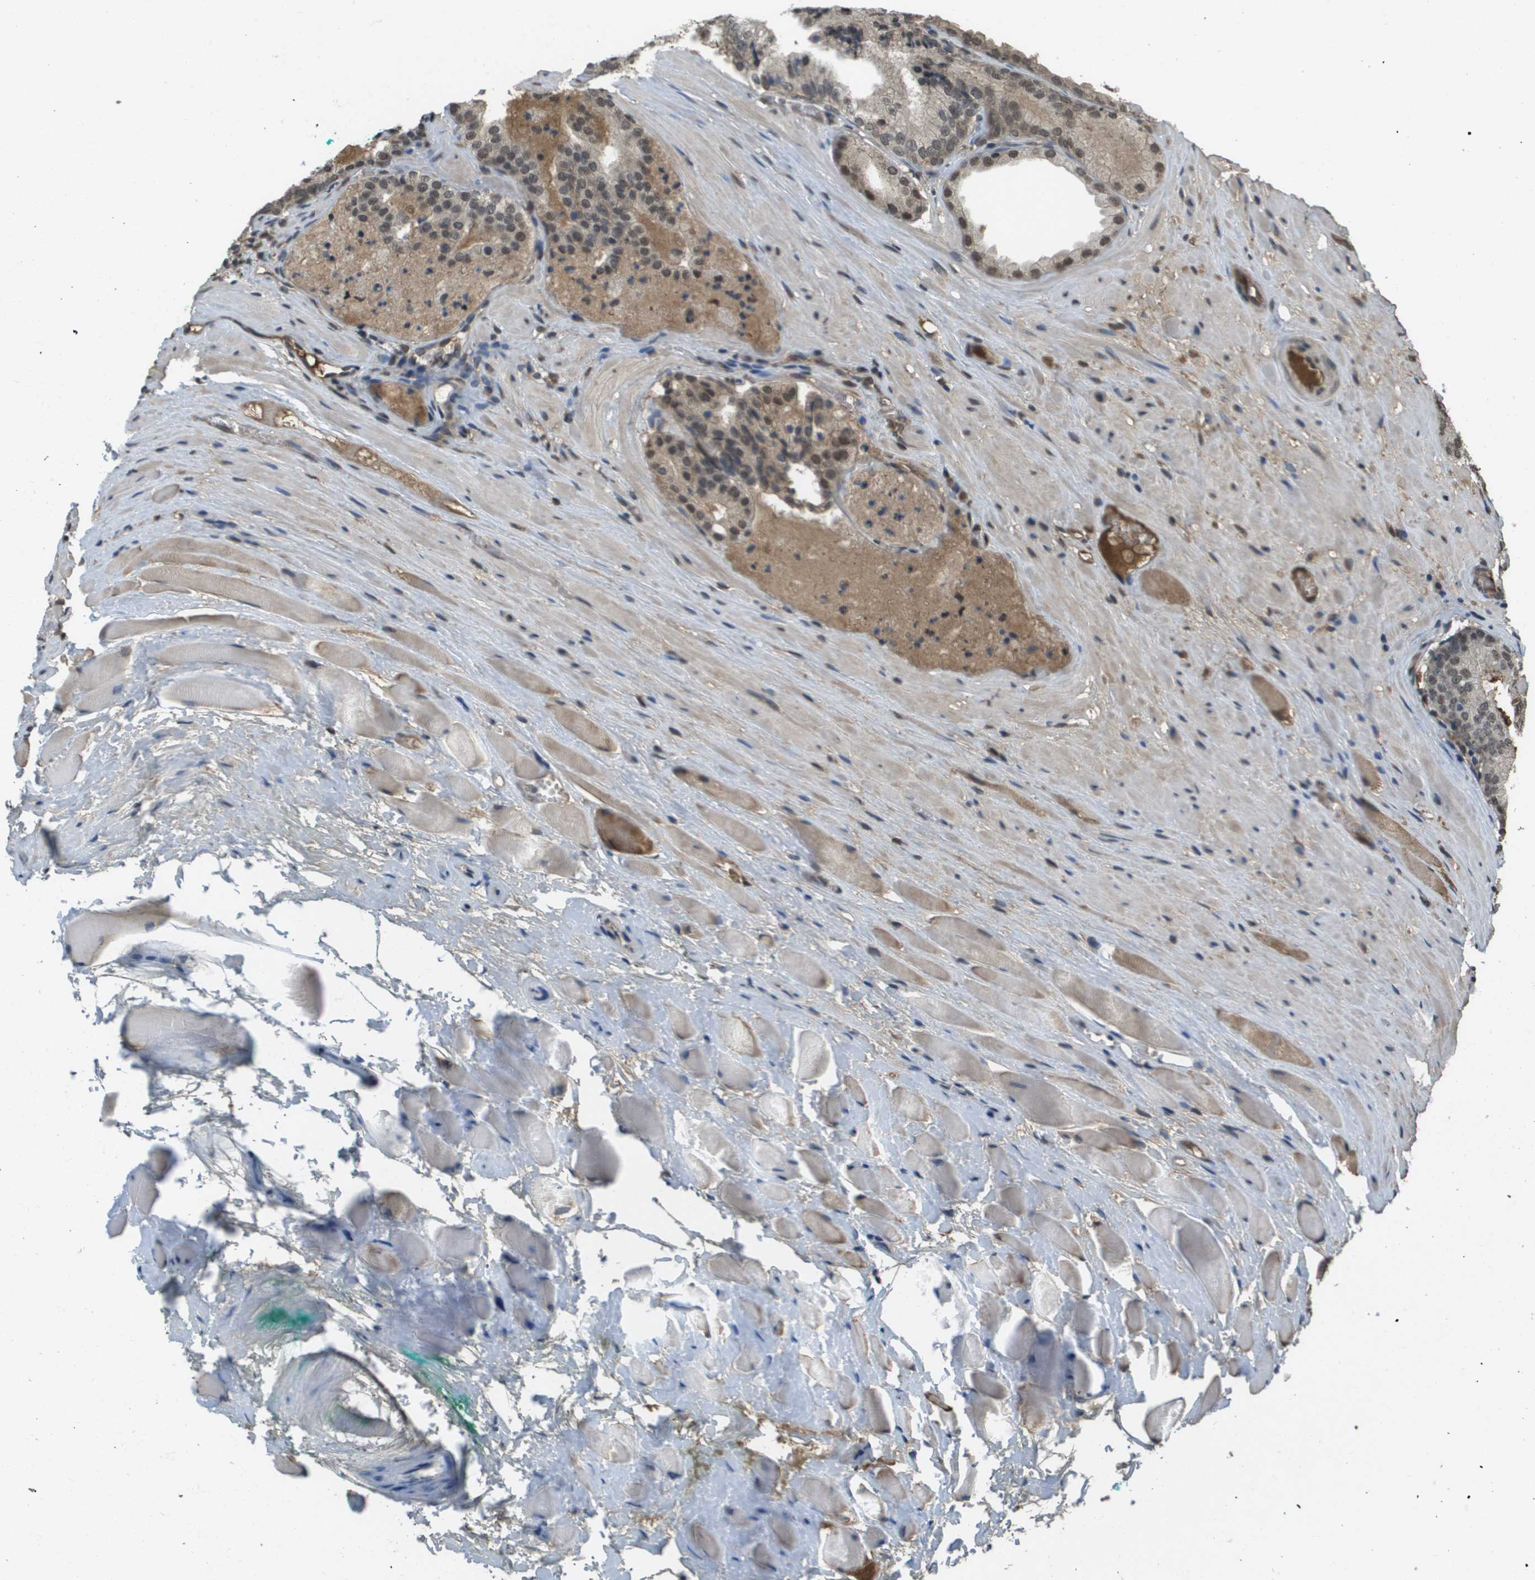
{"staining": {"intensity": "moderate", "quantity": "<25%", "location": "cytoplasmic/membranous,nuclear"}, "tissue": "prostate cancer", "cell_type": "Tumor cells", "image_type": "cancer", "snomed": [{"axis": "morphology", "description": "Adenocarcinoma, High grade"}, {"axis": "topography", "description": "Prostate"}], "caption": "Immunohistochemistry (IHC) (DAB) staining of high-grade adenocarcinoma (prostate) reveals moderate cytoplasmic/membranous and nuclear protein expression in approximately <25% of tumor cells. (DAB IHC, brown staining for protein, blue staining for nuclei).", "gene": "NDRG2", "patient": {"sex": "male", "age": 59}}